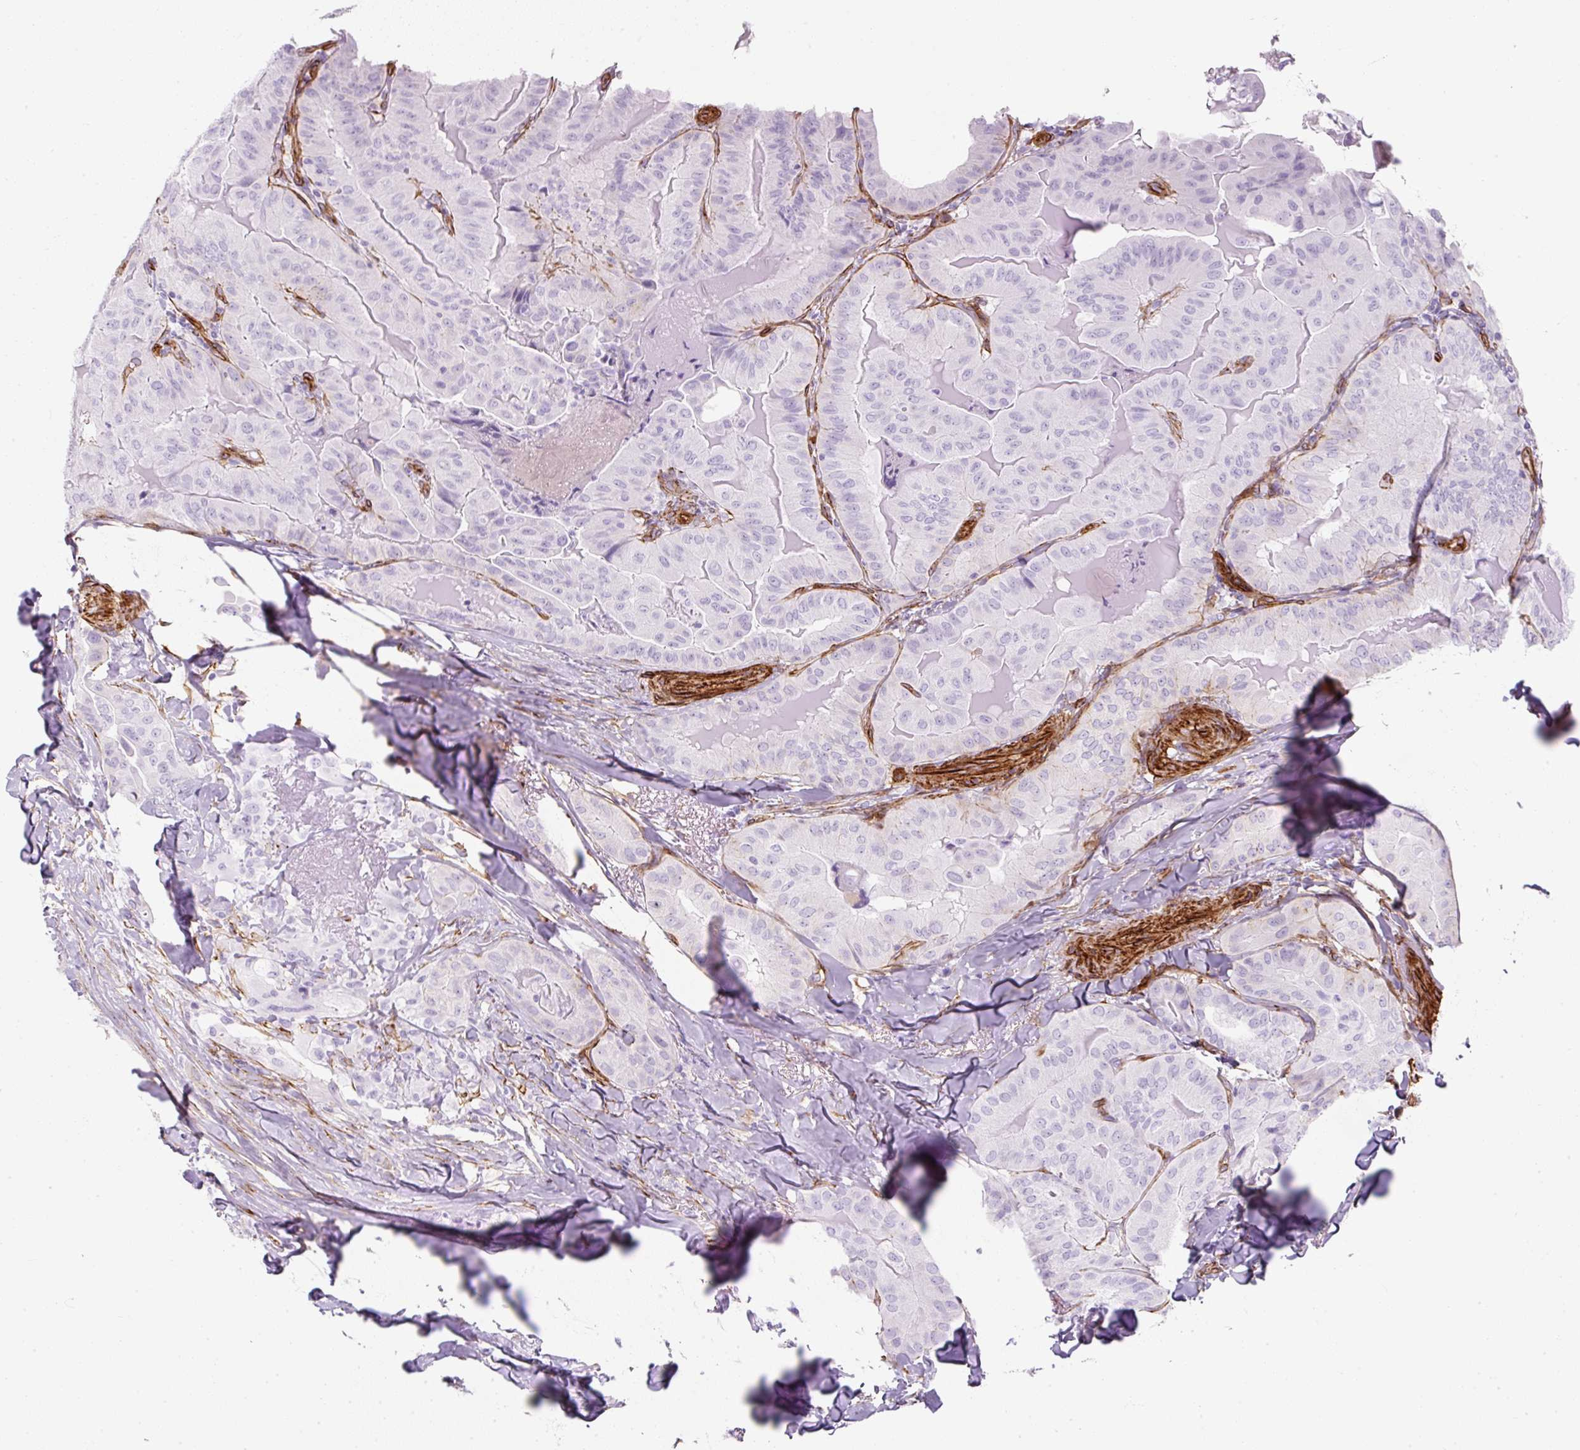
{"staining": {"intensity": "negative", "quantity": "none", "location": "none"}, "tissue": "thyroid cancer", "cell_type": "Tumor cells", "image_type": "cancer", "snomed": [{"axis": "morphology", "description": "Papillary adenocarcinoma, NOS"}, {"axis": "topography", "description": "Thyroid gland"}], "caption": "Micrograph shows no significant protein expression in tumor cells of papillary adenocarcinoma (thyroid). (DAB immunohistochemistry (IHC) visualized using brightfield microscopy, high magnification).", "gene": "CAVIN3", "patient": {"sex": "female", "age": 68}}